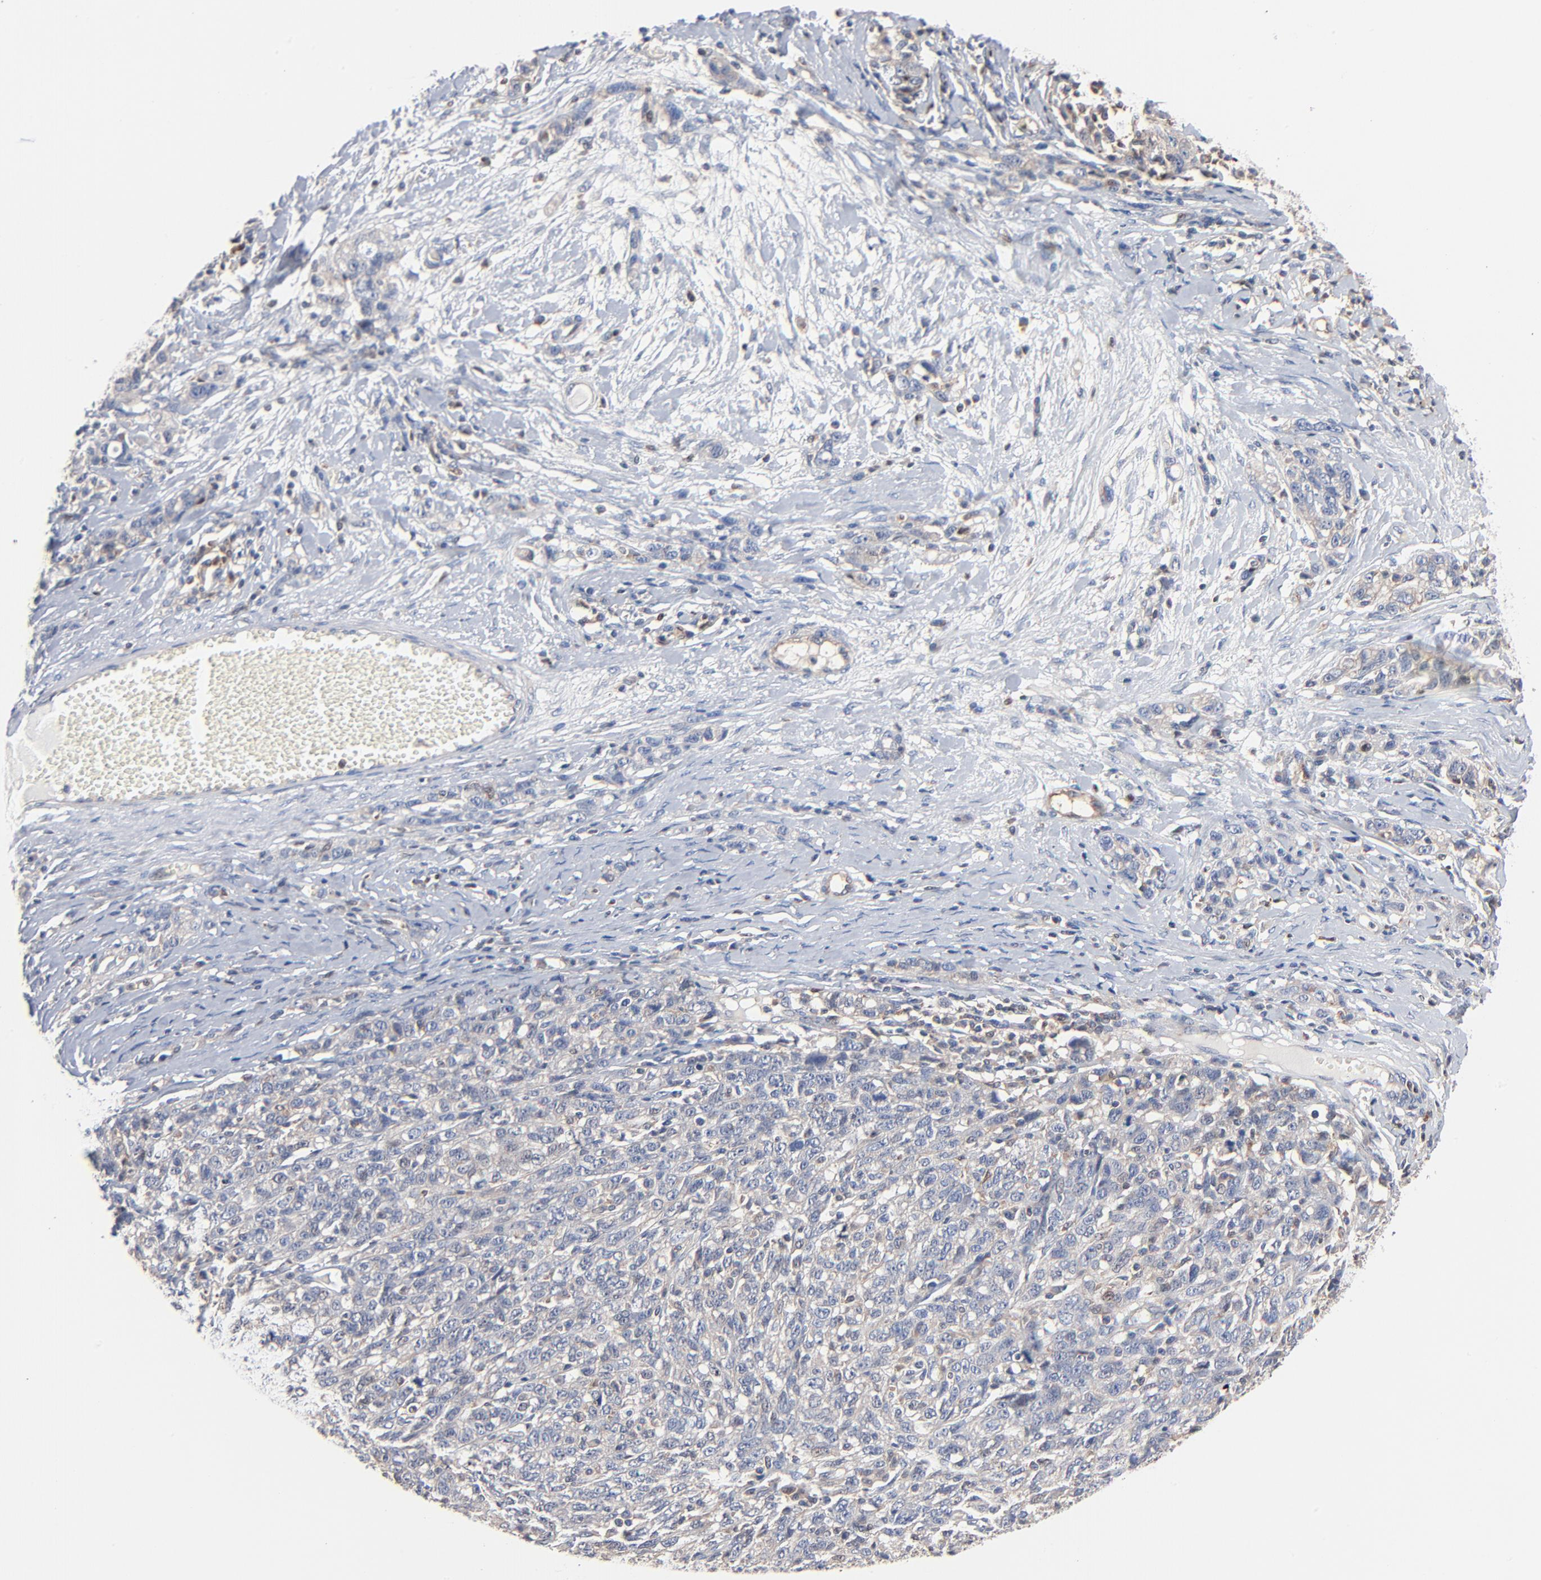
{"staining": {"intensity": "negative", "quantity": "none", "location": "none"}, "tissue": "ovarian cancer", "cell_type": "Tumor cells", "image_type": "cancer", "snomed": [{"axis": "morphology", "description": "Cystadenocarcinoma, serous, NOS"}, {"axis": "topography", "description": "Ovary"}], "caption": "High power microscopy image of an IHC photomicrograph of ovarian cancer, revealing no significant staining in tumor cells.", "gene": "ARHGEF6", "patient": {"sex": "female", "age": 71}}